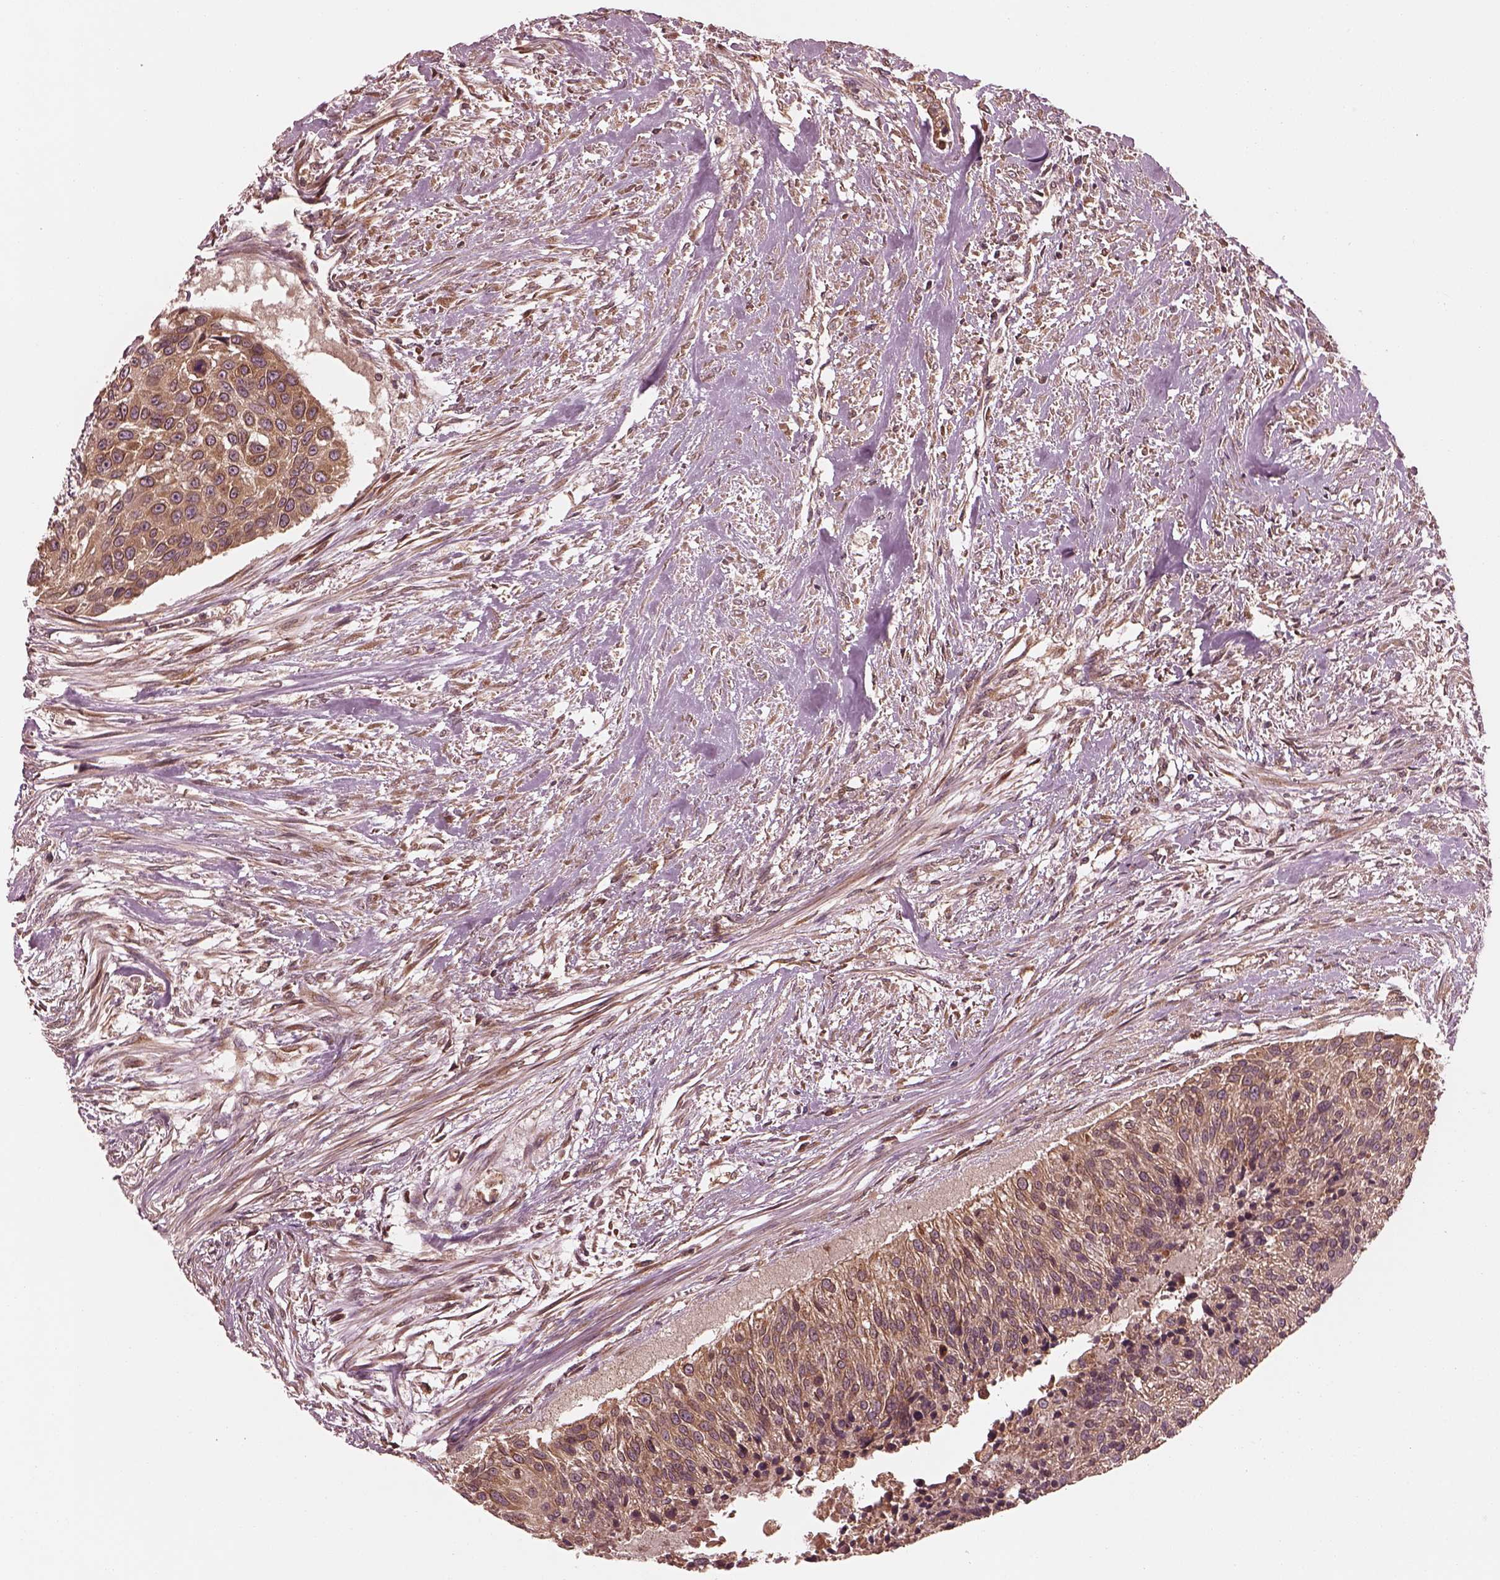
{"staining": {"intensity": "moderate", "quantity": ">75%", "location": "cytoplasmic/membranous"}, "tissue": "urothelial cancer", "cell_type": "Tumor cells", "image_type": "cancer", "snomed": [{"axis": "morphology", "description": "Urothelial carcinoma, NOS"}, {"axis": "topography", "description": "Urinary bladder"}], "caption": "The image shows immunohistochemical staining of transitional cell carcinoma. There is moderate cytoplasmic/membranous staining is appreciated in about >75% of tumor cells. Nuclei are stained in blue.", "gene": "PIK3R2", "patient": {"sex": "male", "age": 55}}